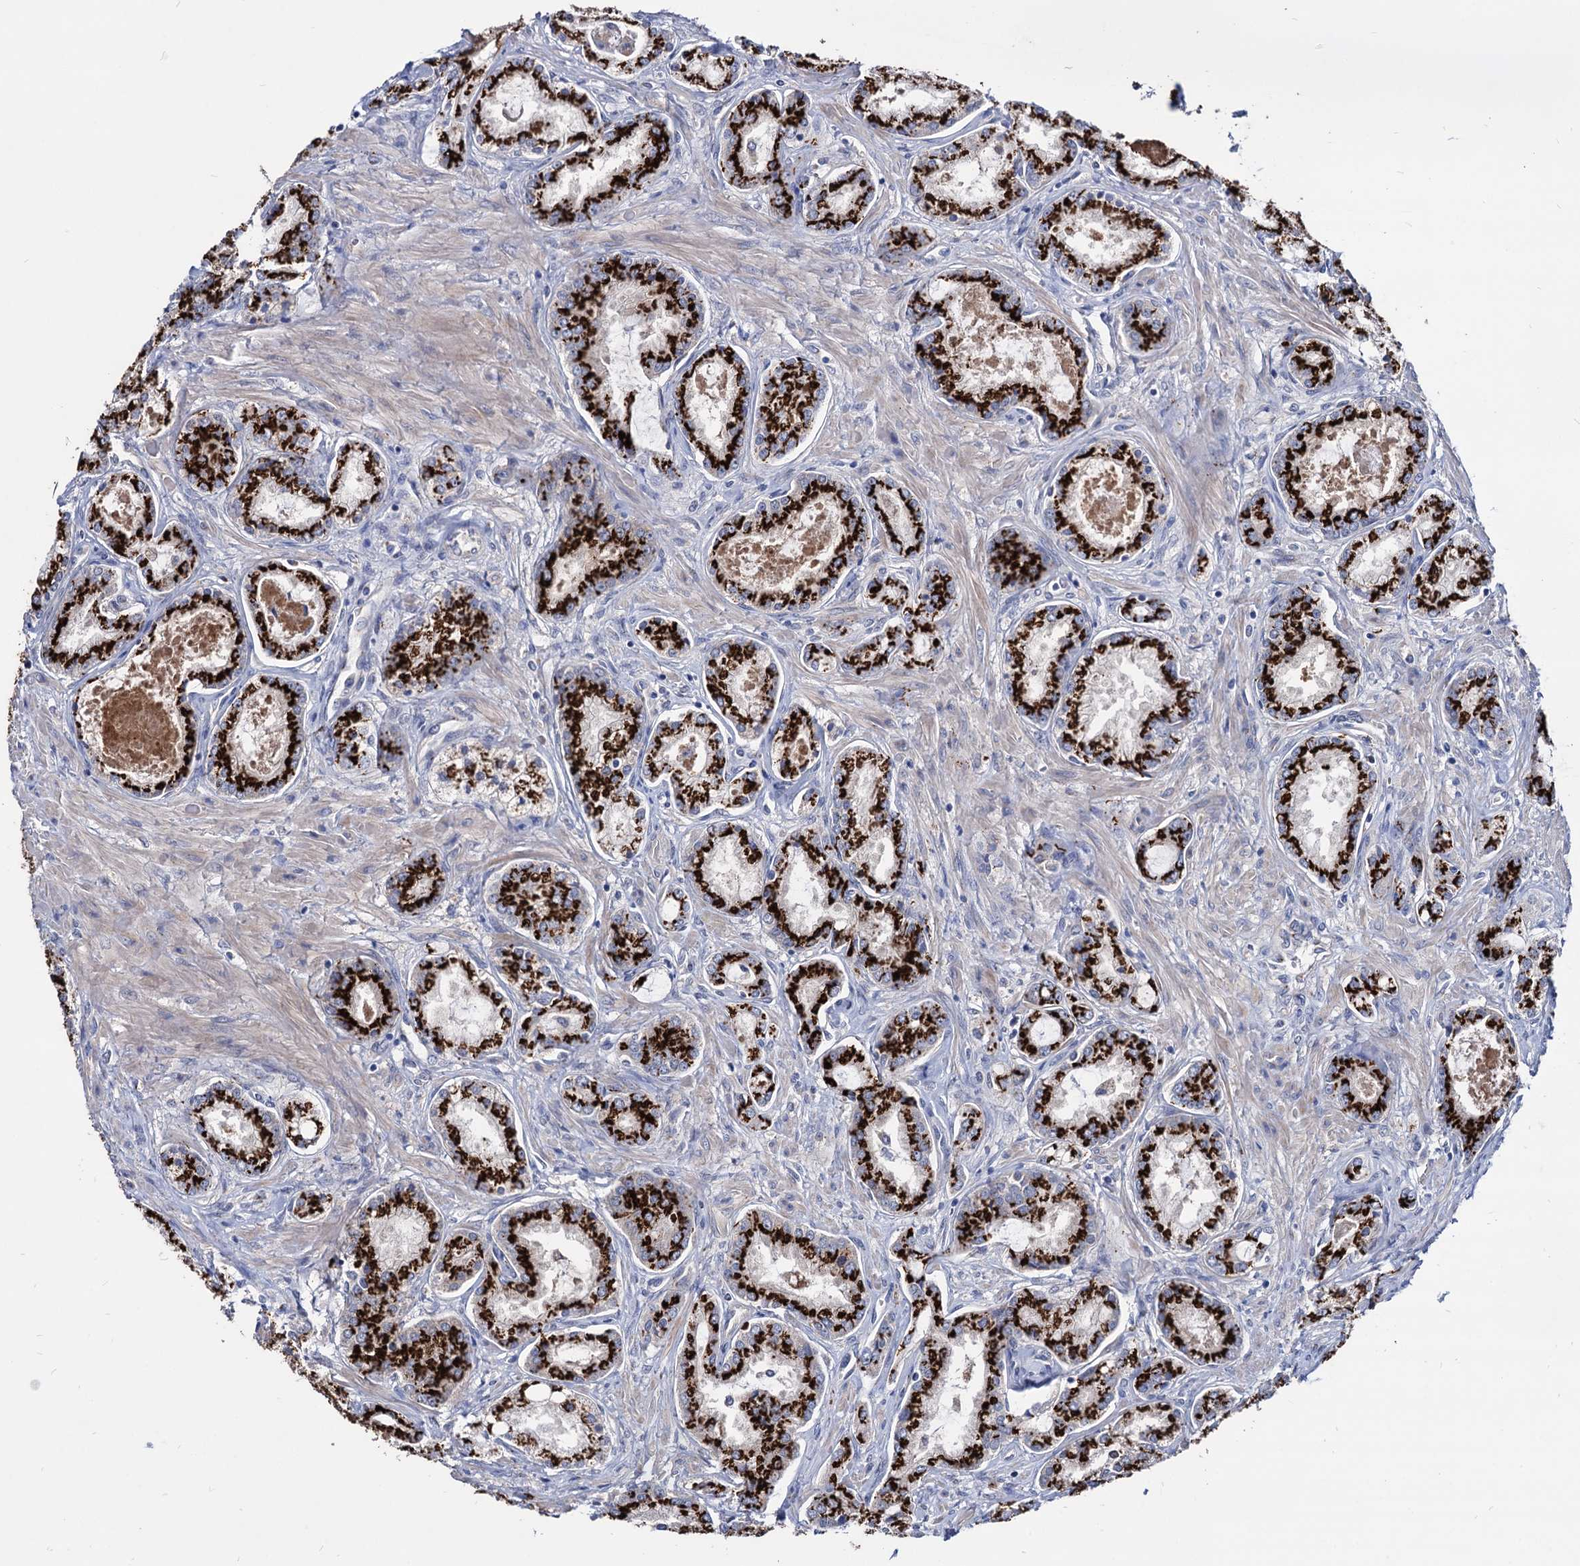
{"staining": {"intensity": "strong", "quantity": ">75%", "location": "cytoplasmic/membranous"}, "tissue": "prostate cancer", "cell_type": "Tumor cells", "image_type": "cancer", "snomed": [{"axis": "morphology", "description": "Adenocarcinoma, Low grade"}, {"axis": "topography", "description": "Prostate"}], "caption": "Tumor cells exhibit high levels of strong cytoplasmic/membranous positivity in about >75% of cells in human prostate cancer.", "gene": "ESD", "patient": {"sex": "male", "age": 68}}